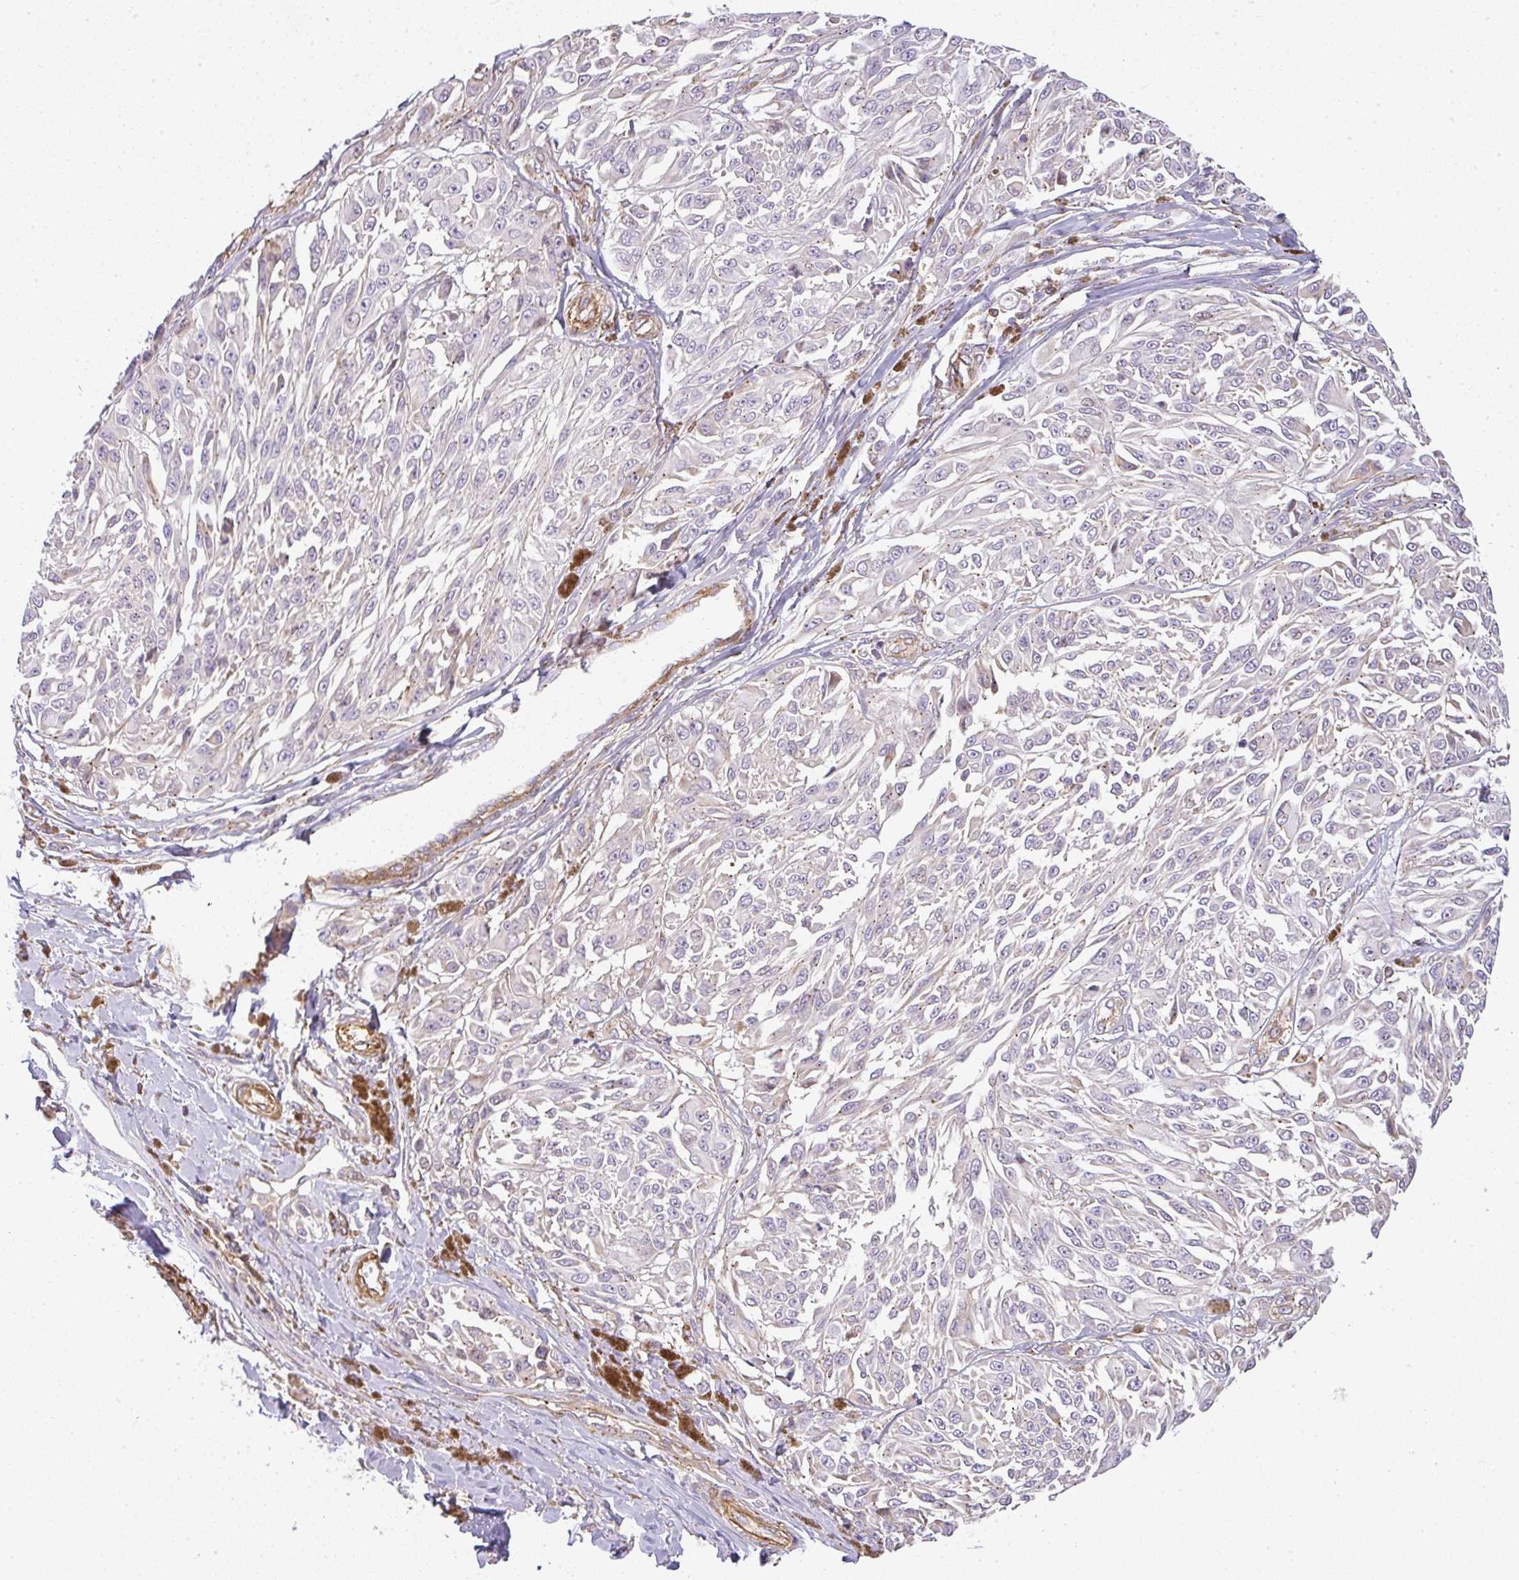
{"staining": {"intensity": "negative", "quantity": "none", "location": "none"}, "tissue": "melanoma", "cell_type": "Tumor cells", "image_type": "cancer", "snomed": [{"axis": "morphology", "description": "Malignant melanoma, NOS"}, {"axis": "topography", "description": "Skin"}], "caption": "IHC micrograph of neoplastic tissue: human malignant melanoma stained with DAB (3,3'-diaminobenzidine) shows no significant protein positivity in tumor cells.", "gene": "SULF1", "patient": {"sex": "male", "age": 94}}